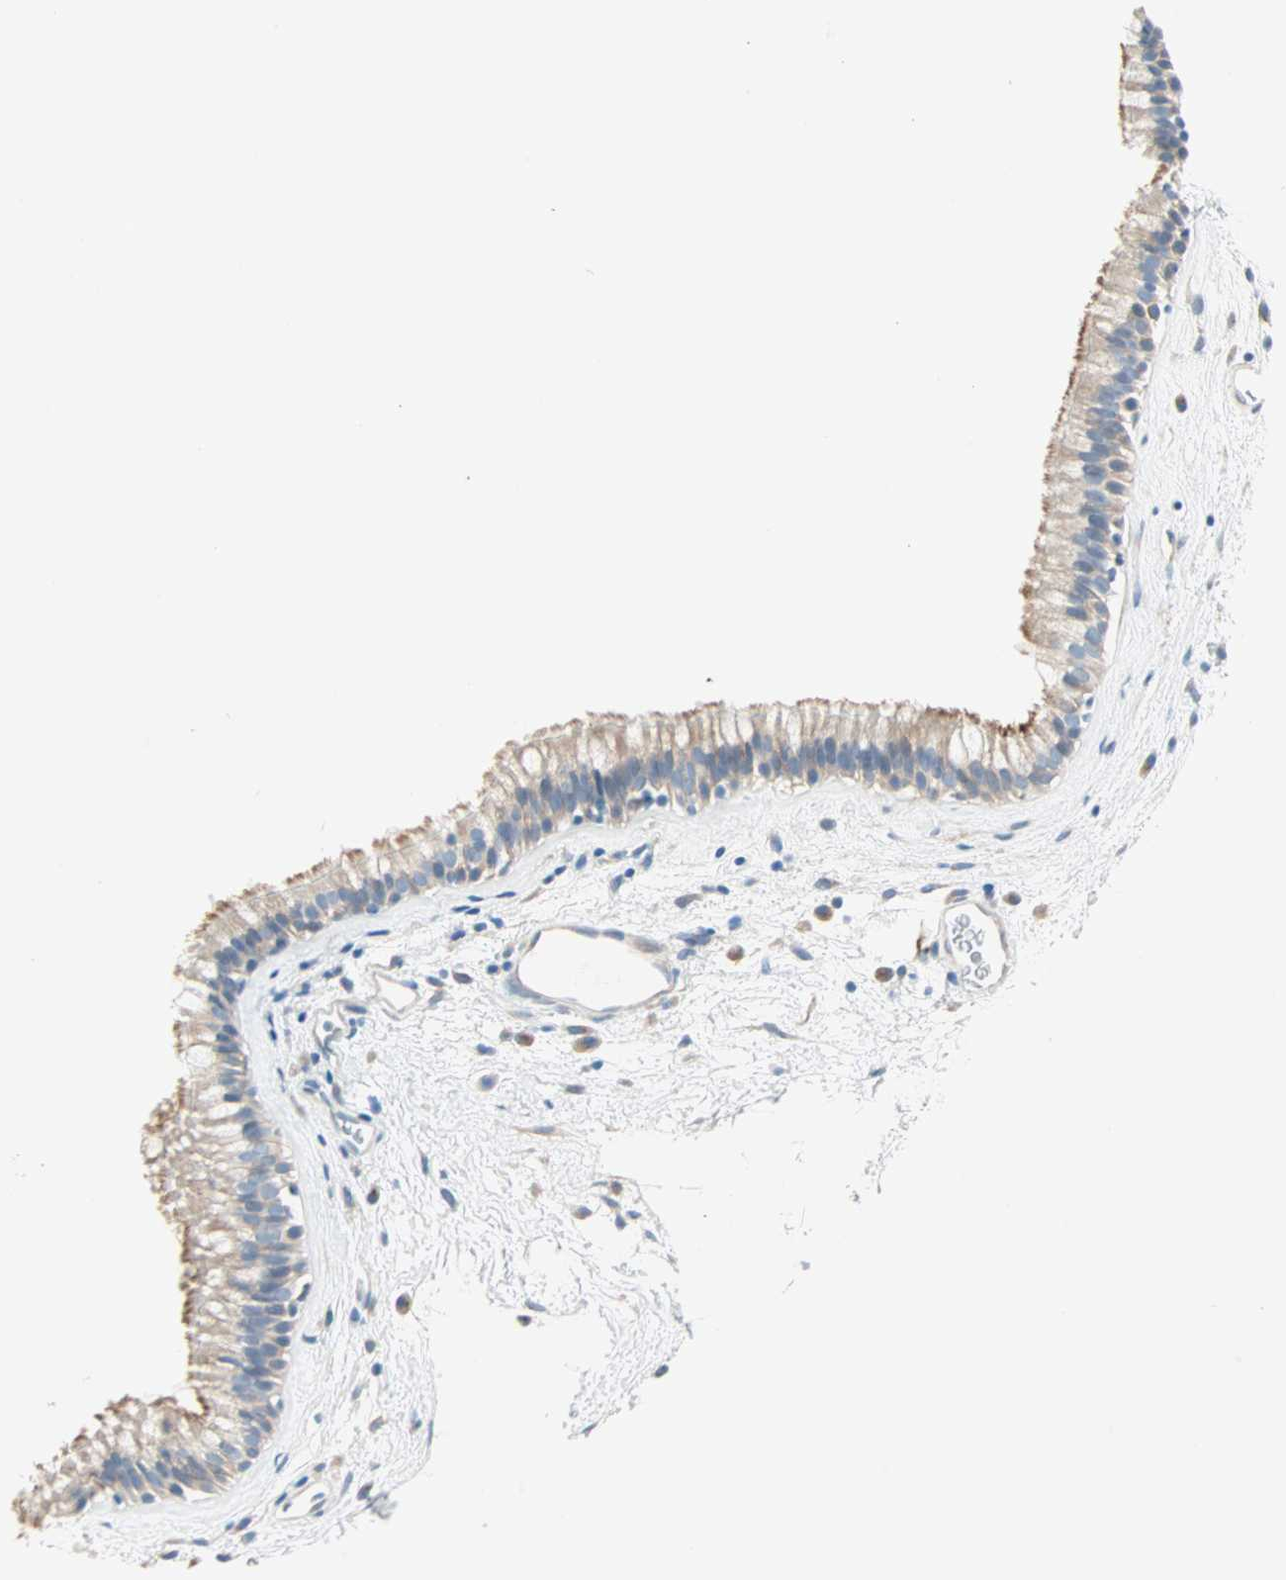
{"staining": {"intensity": "weak", "quantity": ">75%", "location": "cytoplasmic/membranous"}, "tissue": "nasopharynx", "cell_type": "Respiratory epithelial cells", "image_type": "normal", "snomed": [{"axis": "morphology", "description": "Normal tissue, NOS"}, {"axis": "morphology", "description": "Inflammation, NOS"}, {"axis": "topography", "description": "Nasopharynx"}], "caption": "A photomicrograph of nasopharynx stained for a protein demonstrates weak cytoplasmic/membranous brown staining in respiratory epithelial cells.", "gene": "SULT1C2", "patient": {"sex": "male", "age": 48}}